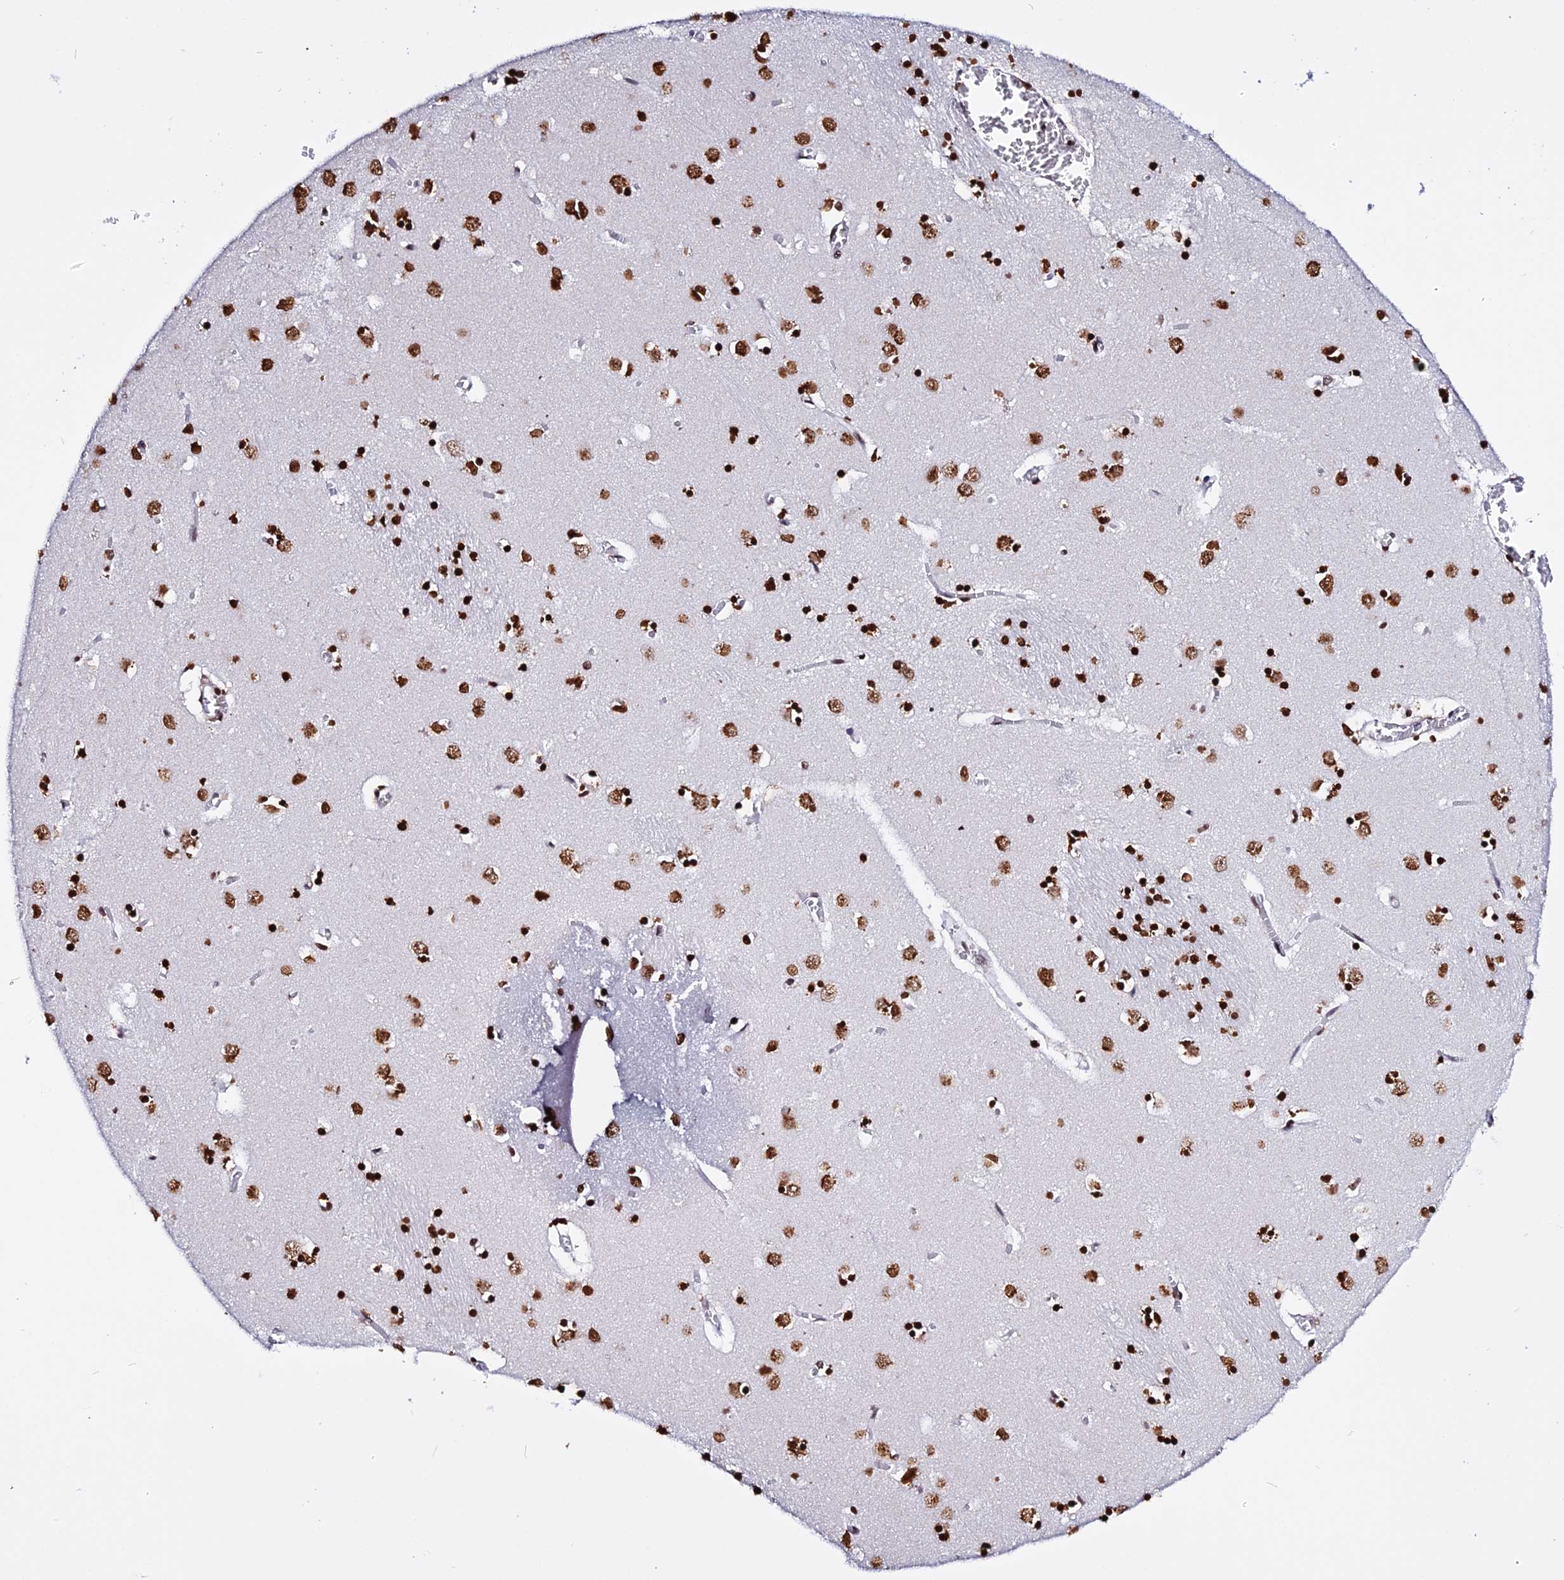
{"staining": {"intensity": "strong", "quantity": ">75%", "location": "nuclear"}, "tissue": "caudate", "cell_type": "Glial cells", "image_type": "normal", "snomed": [{"axis": "morphology", "description": "Normal tissue, NOS"}, {"axis": "topography", "description": "Lateral ventricle wall"}], "caption": "Immunohistochemistry of normal human caudate demonstrates high levels of strong nuclear expression in about >75% of glial cells. Ihc stains the protein in brown and the nuclei are stained blue.", "gene": "ENSG00000282988", "patient": {"sex": "male", "age": 70}}